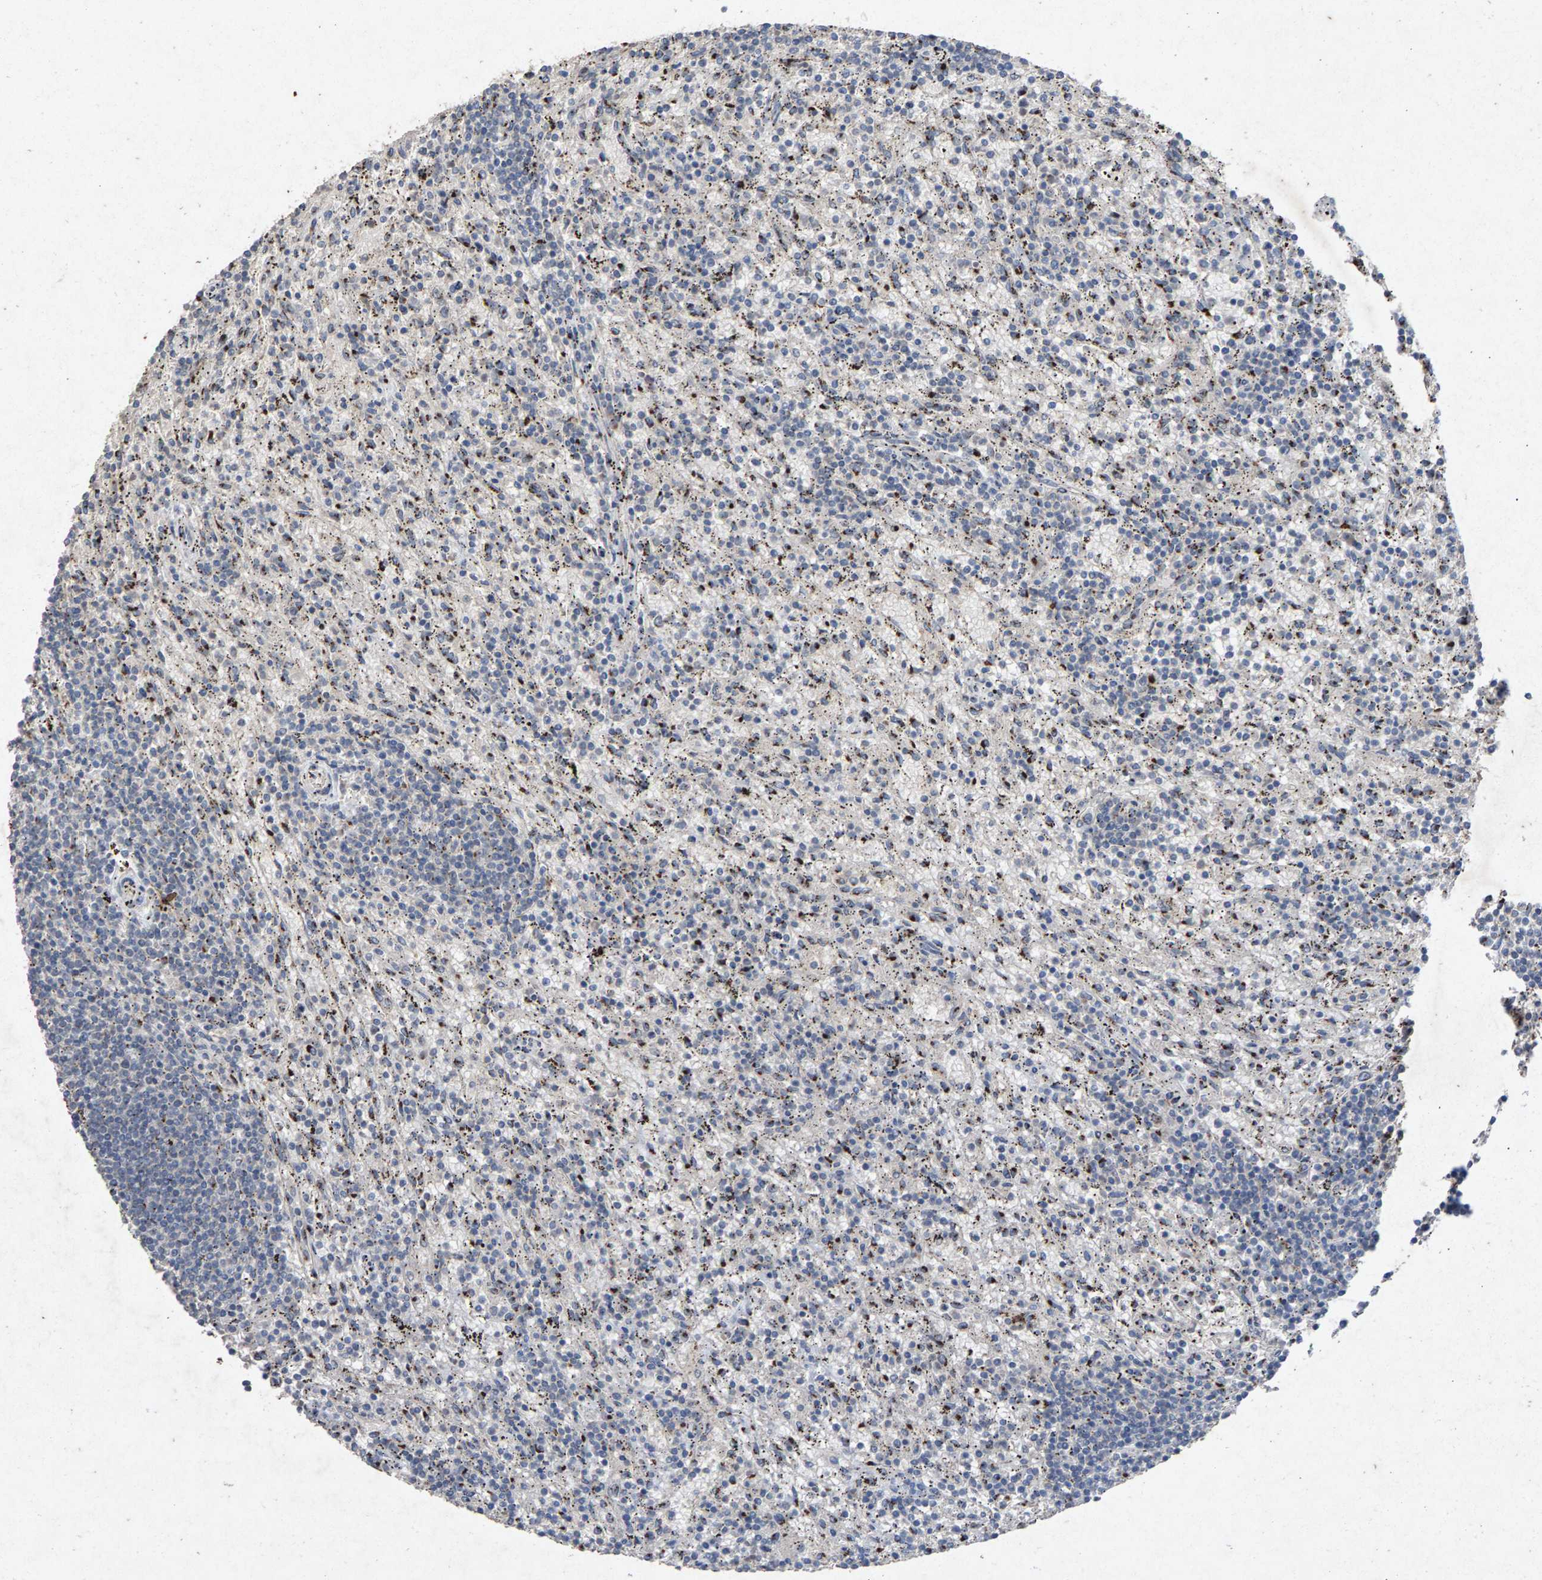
{"staining": {"intensity": "moderate", "quantity": "<25%", "location": "cytoplasmic/membranous"}, "tissue": "lymphoma", "cell_type": "Tumor cells", "image_type": "cancer", "snomed": [{"axis": "morphology", "description": "Malignant lymphoma, non-Hodgkin's type, Low grade"}, {"axis": "topography", "description": "Spleen"}], "caption": "Approximately <25% of tumor cells in human low-grade malignant lymphoma, non-Hodgkin's type display moderate cytoplasmic/membranous protein expression as visualized by brown immunohistochemical staining.", "gene": "MAN2A1", "patient": {"sex": "male", "age": 76}}